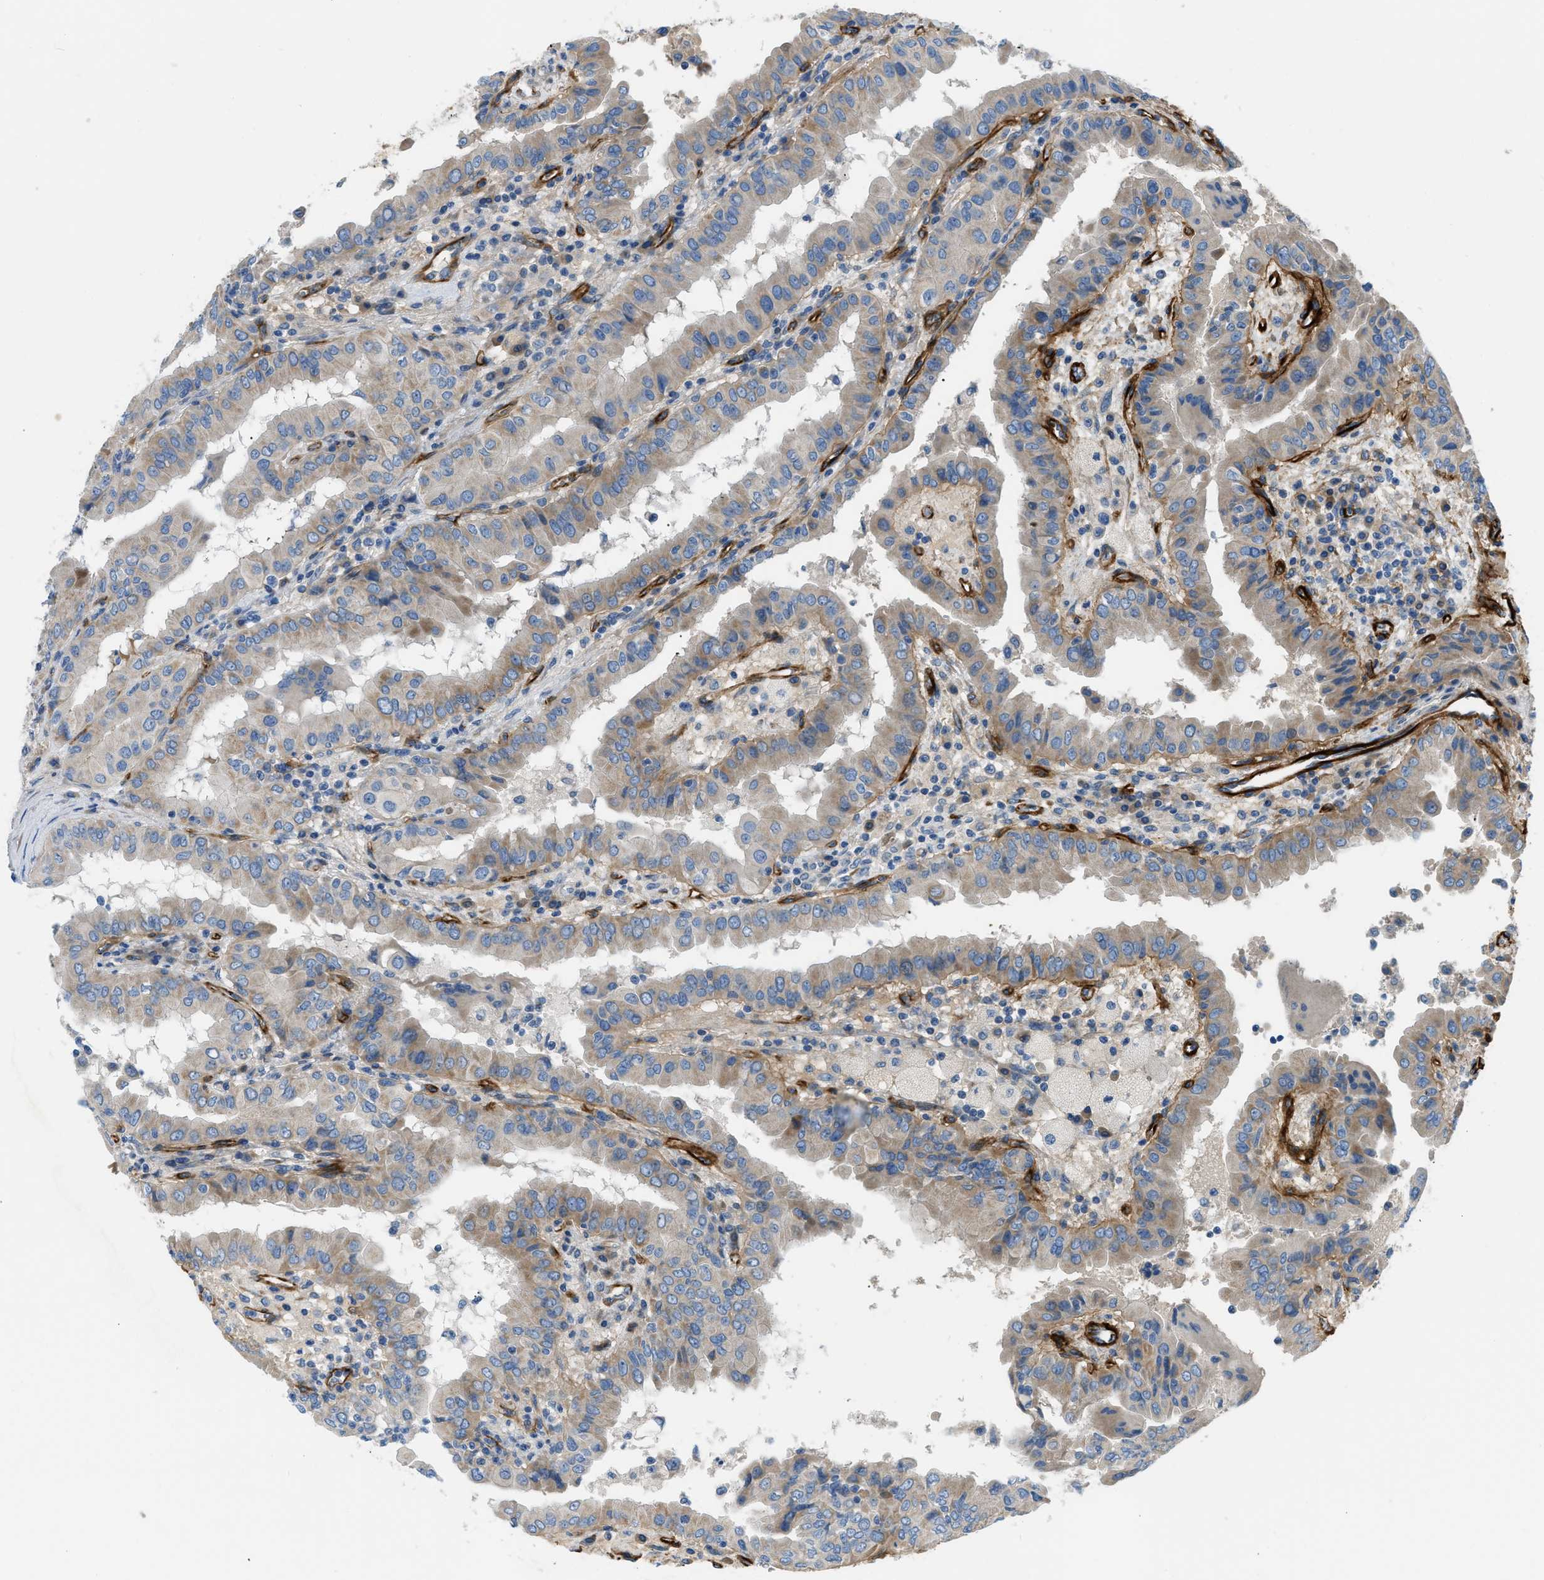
{"staining": {"intensity": "moderate", "quantity": ">75%", "location": "cytoplasmic/membranous"}, "tissue": "thyroid cancer", "cell_type": "Tumor cells", "image_type": "cancer", "snomed": [{"axis": "morphology", "description": "Papillary adenocarcinoma, NOS"}, {"axis": "topography", "description": "Thyroid gland"}], "caption": "Brown immunohistochemical staining in thyroid cancer (papillary adenocarcinoma) shows moderate cytoplasmic/membranous positivity in about >75% of tumor cells. (IHC, brightfield microscopy, high magnification).", "gene": "COL15A1", "patient": {"sex": "male", "age": 33}}